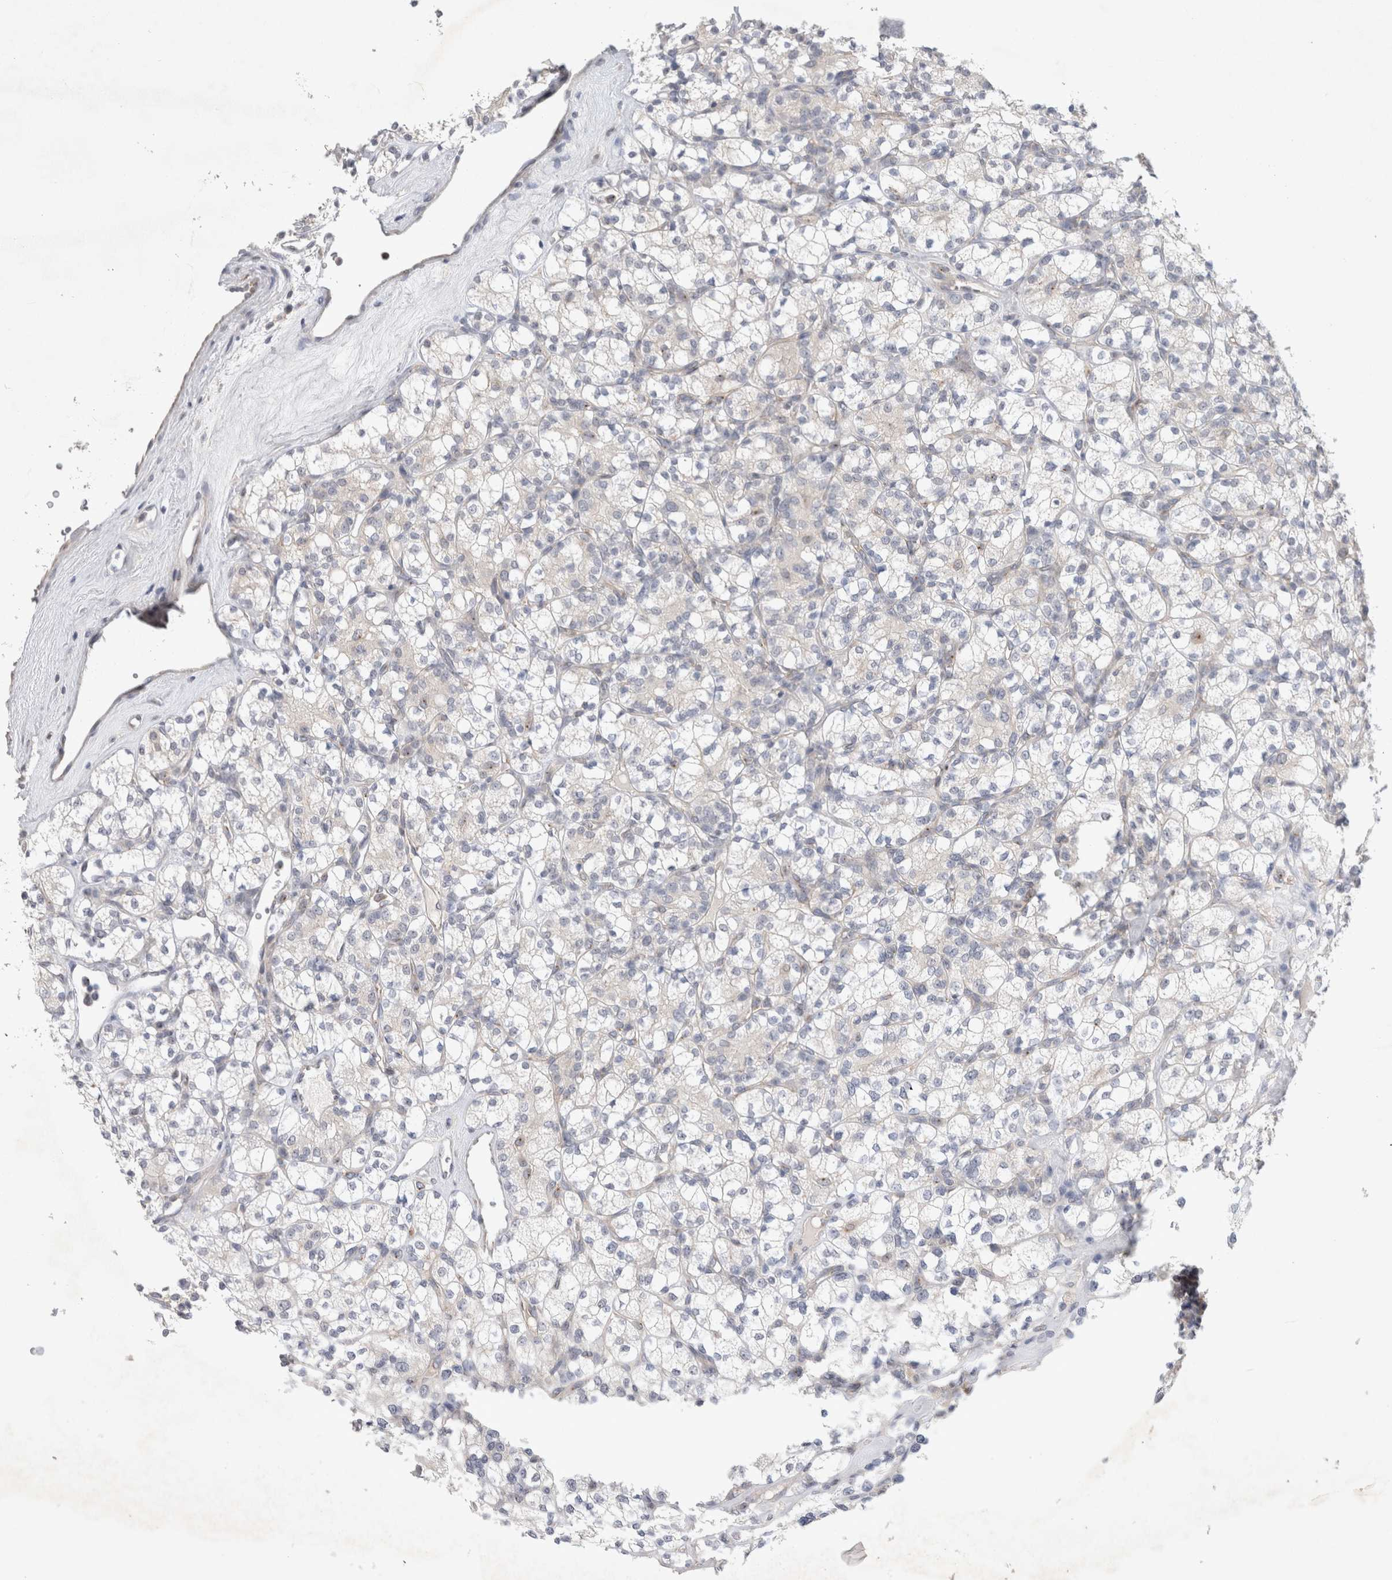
{"staining": {"intensity": "negative", "quantity": "none", "location": "none"}, "tissue": "renal cancer", "cell_type": "Tumor cells", "image_type": "cancer", "snomed": [{"axis": "morphology", "description": "Adenocarcinoma, NOS"}, {"axis": "topography", "description": "Kidney"}], "caption": "This histopathology image is of renal adenocarcinoma stained with IHC to label a protein in brown with the nuclei are counter-stained blue. There is no positivity in tumor cells.", "gene": "BICD2", "patient": {"sex": "male", "age": 77}}